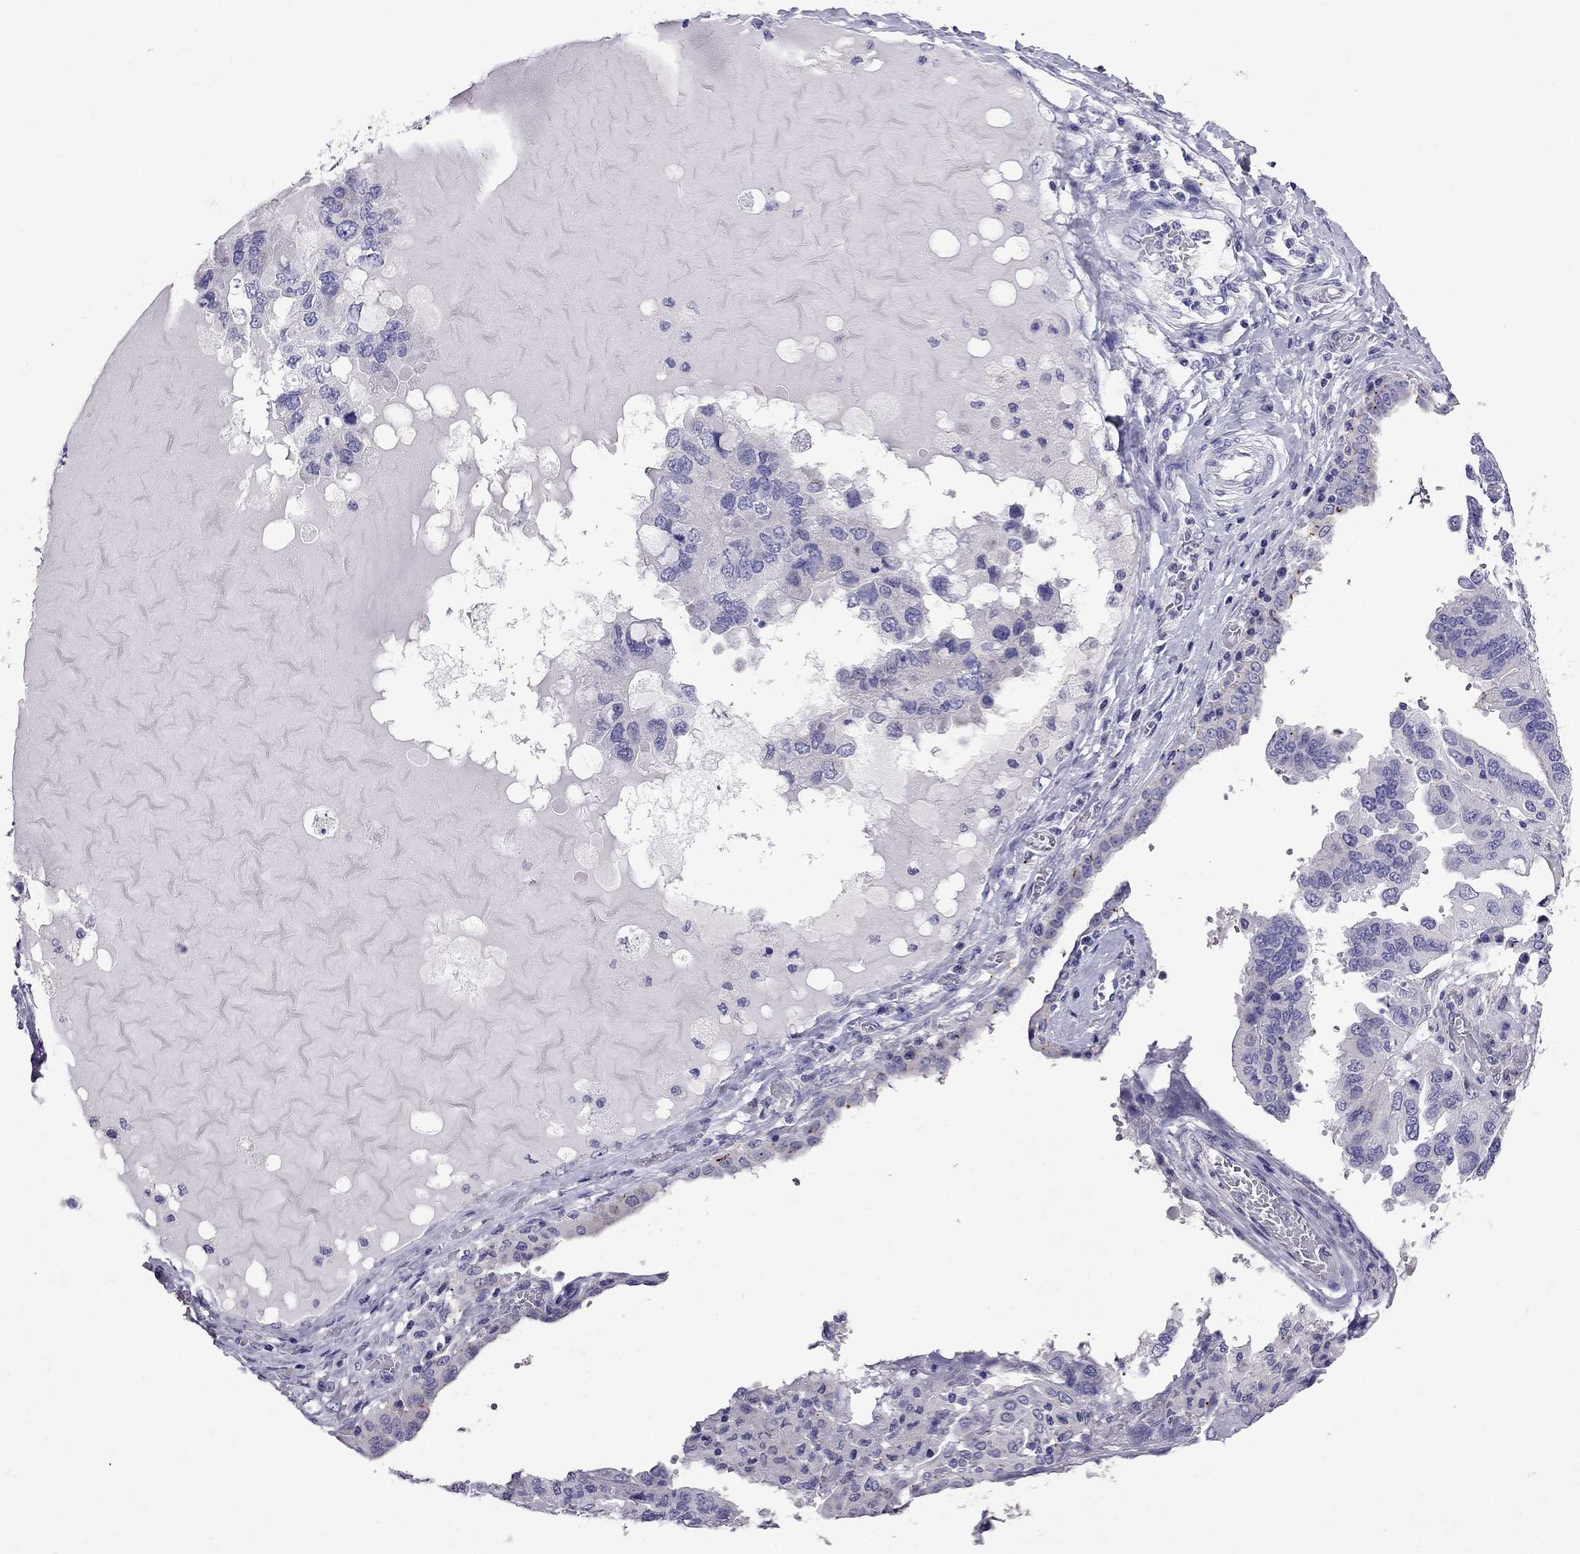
{"staining": {"intensity": "negative", "quantity": "none", "location": "none"}, "tissue": "ovarian cancer", "cell_type": "Tumor cells", "image_type": "cancer", "snomed": [{"axis": "morphology", "description": "Cystadenocarcinoma, serous, NOS"}, {"axis": "topography", "description": "Ovary"}], "caption": "This is an immunohistochemistry (IHC) photomicrograph of ovarian cancer (serous cystadenocarcinoma). There is no staining in tumor cells.", "gene": "OXCT2", "patient": {"sex": "female", "age": 79}}